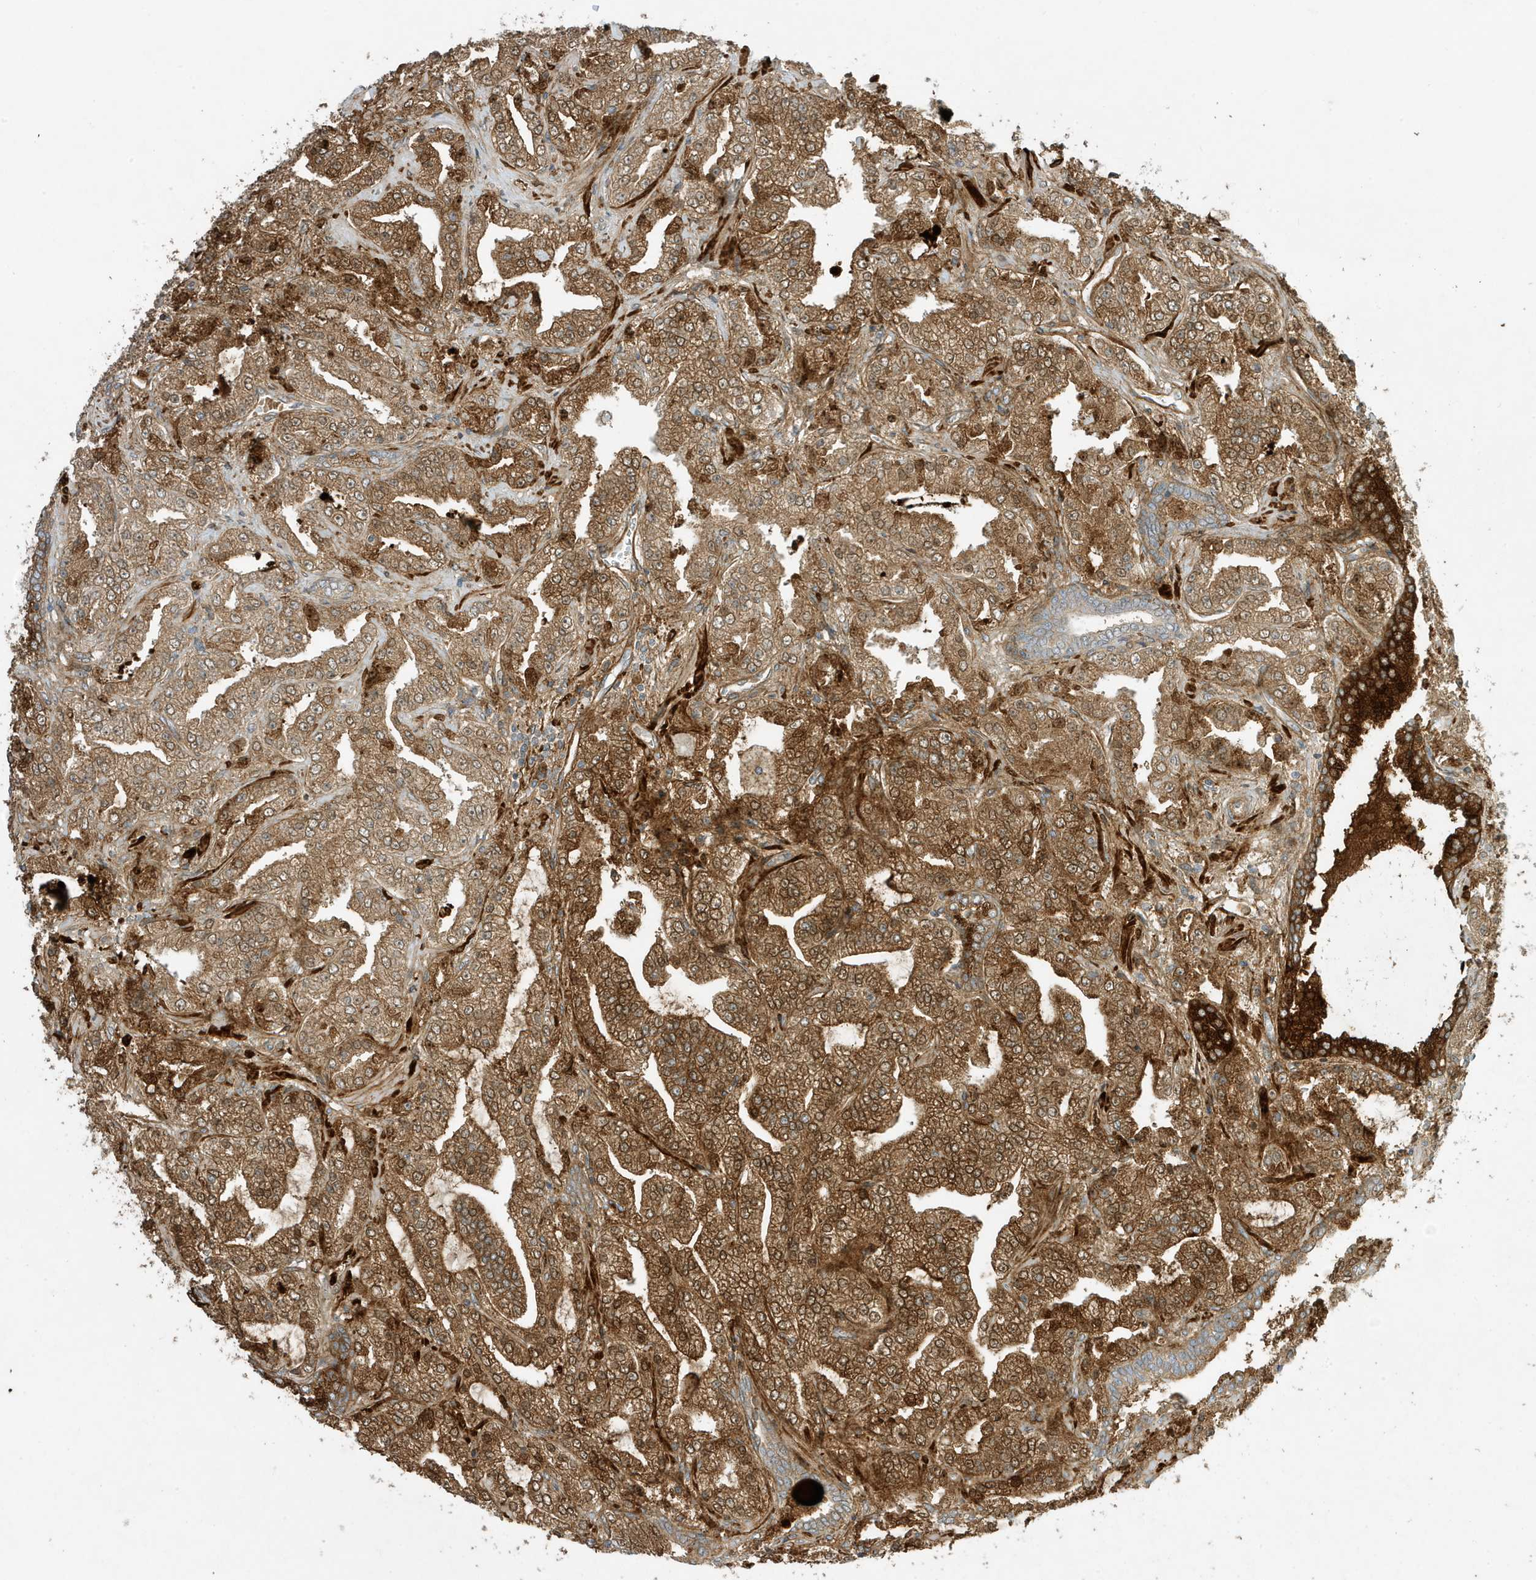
{"staining": {"intensity": "strong", "quantity": ">75%", "location": "cytoplasmic/membranous,nuclear"}, "tissue": "prostate cancer", "cell_type": "Tumor cells", "image_type": "cancer", "snomed": [{"axis": "morphology", "description": "Adenocarcinoma, High grade"}, {"axis": "topography", "description": "Prostate"}], "caption": "High-grade adenocarcinoma (prostate) stained with DAB IHC demonstrates high levels of strong cytoplasmic/membranous and nuclear expression in about >75% of tumor cells.", "gene": "SCARF2", "patient": {"sex": "male", "age": 64}}